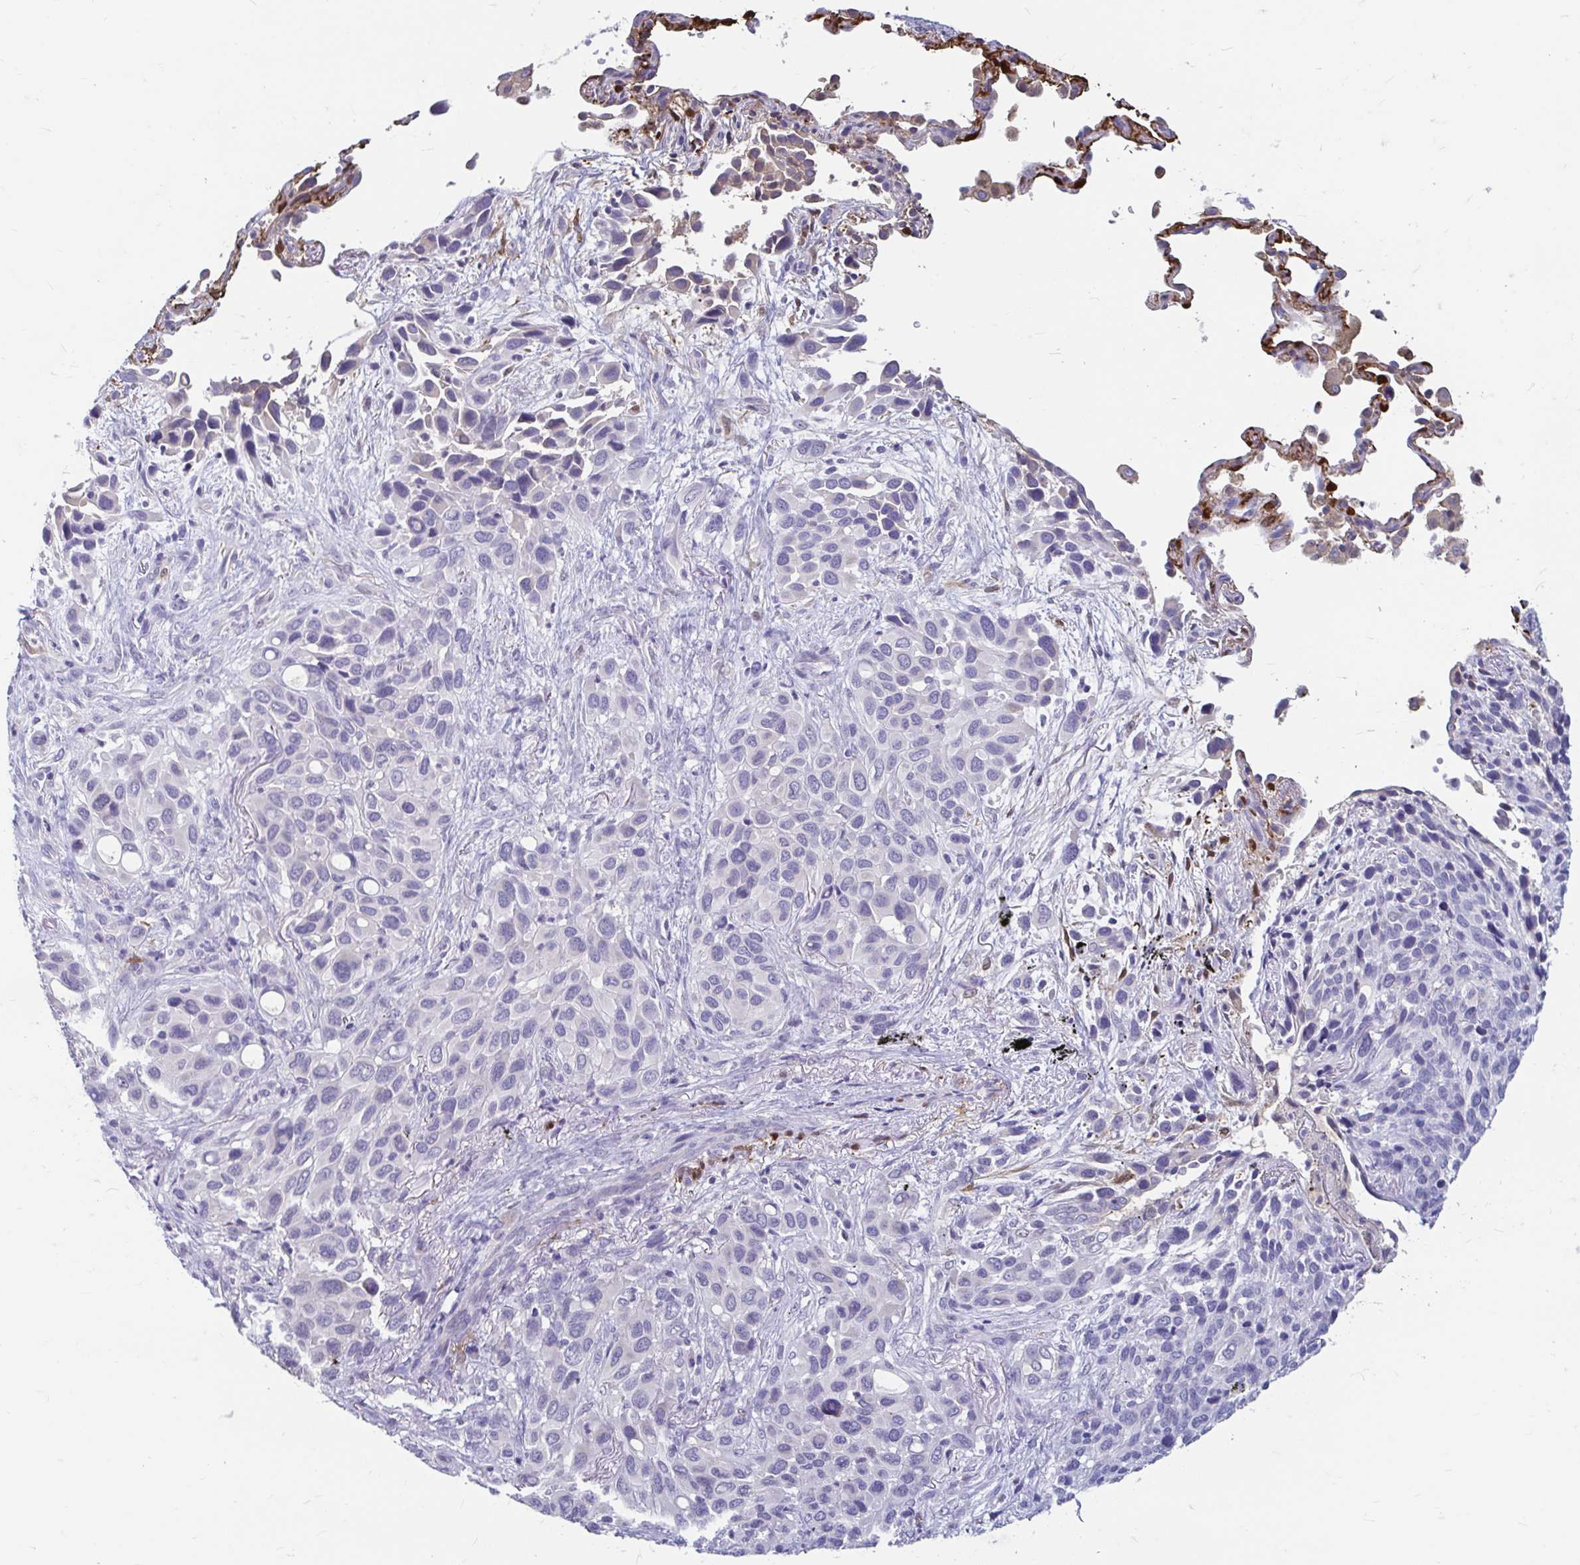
{"staining": {"intensity": "negative", "quantity": "none", "location": "none"}, "tissue": "melanoma", "cell_type": "Tumor cells", "image_type": "cancer", "snomed": [{"axis": "morphology", "description": "Malignant melanoma, Metastatic site"}, {"axis": "topography", "description": "Lung"}], "caption": "The photomicrograph shows no staining of tumor cells in malignant melanoma (metastatic site).", "gene": "ADH1A", "patient": {"sex": "male", "age": 48}}